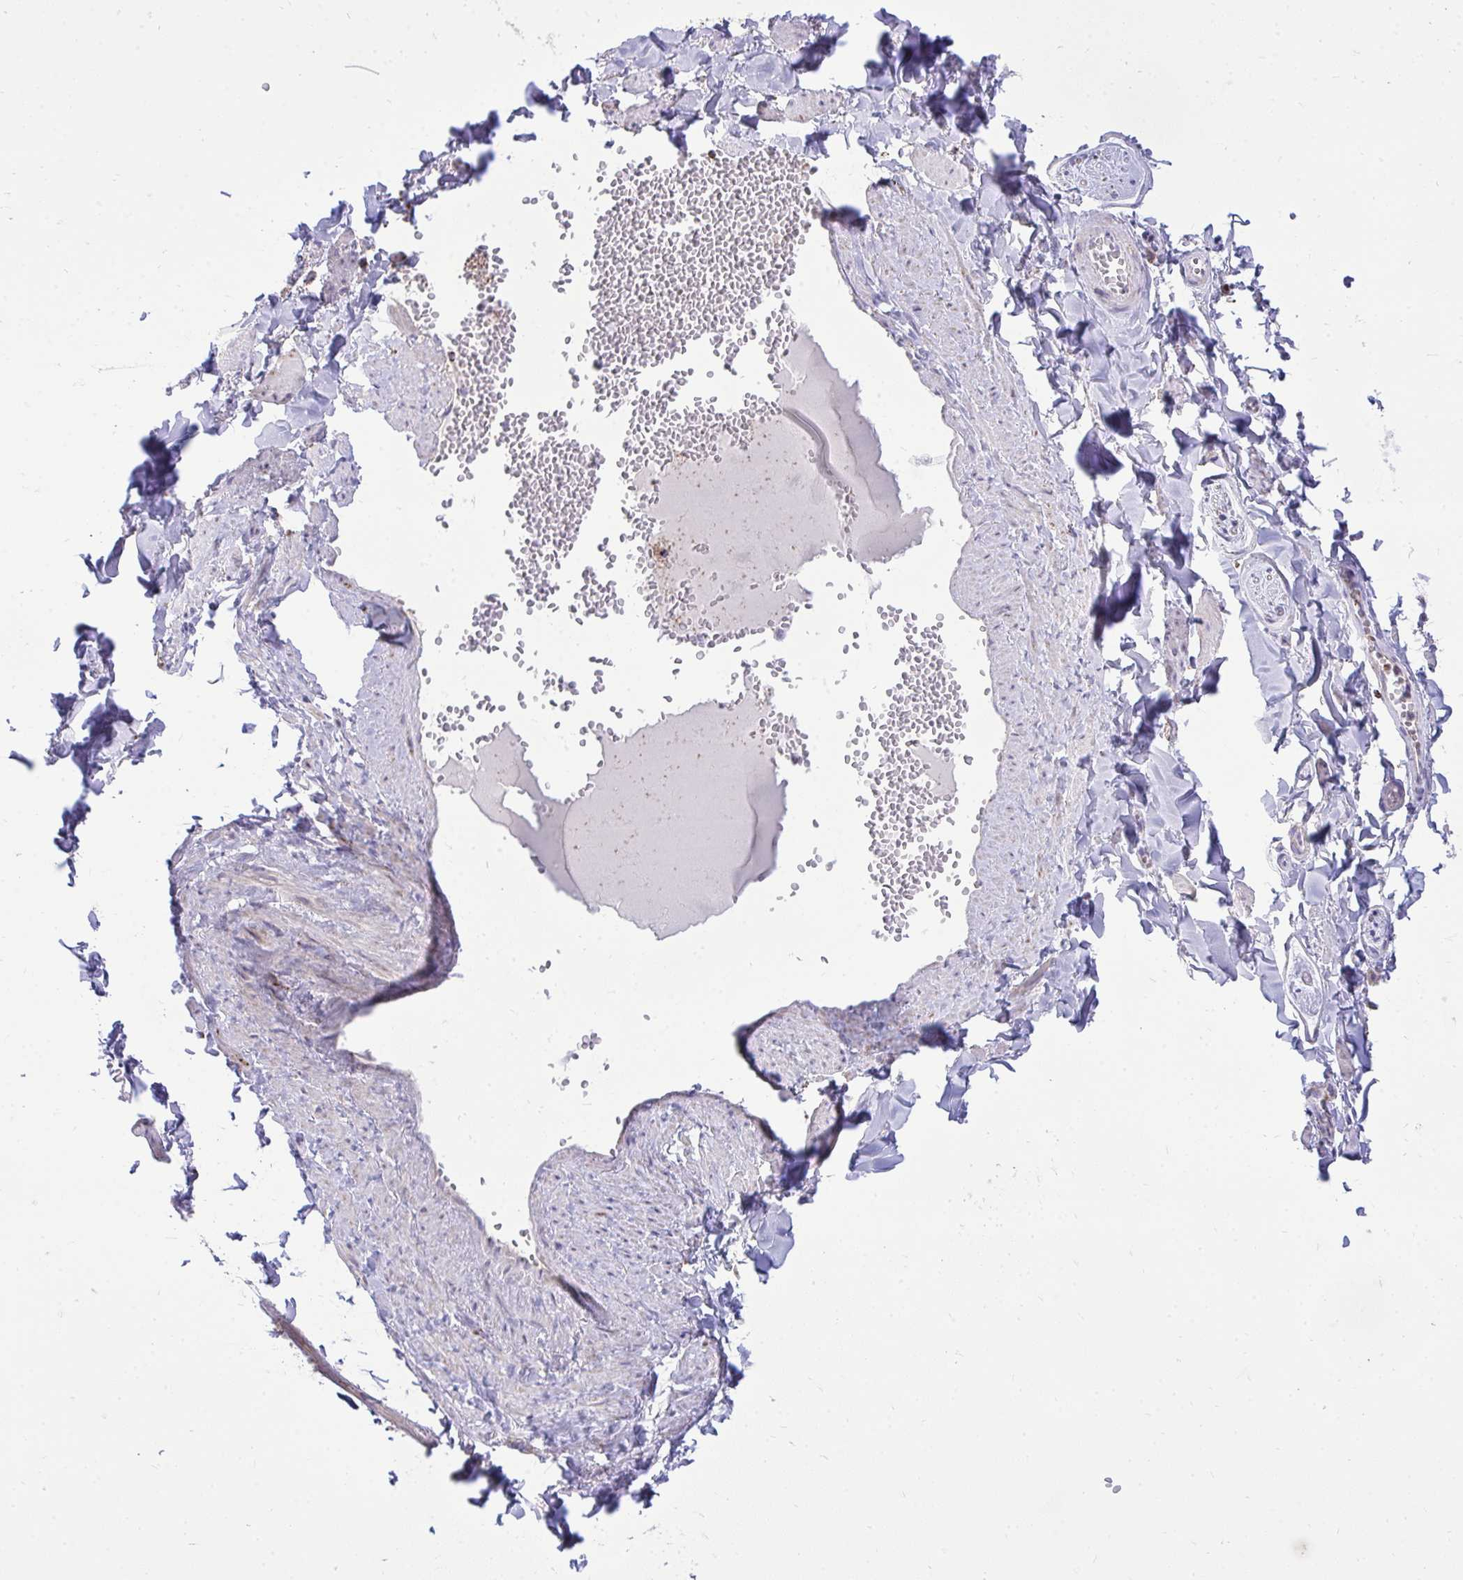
{"staining": {"intensity": "negative", "quantity": "none", "location": "none"}, "tissue": "soft tissue", "cell_type": "Fibroblasts", "image_type": "normal", "snomed": [{"axis": "morphology", "description": "Normal tissue, NOS"}, {"axis": "topography", "description": "Vulva"}, {"axis": "topography", "description": "Peripheral nerve tissue"}], "caption": "High magnification brightfield microscopy of normal soft tissue stained with DAB (3,3'-diaminobenzidine) (brown) and counterstained with hematoxylin (blue): fibroblasts show no significant expression. (DAB immunohistochemistry with hematoxylin counter stain).", "gene": "SPTBN2", "patient": {"sex": "female", "age": 66}}